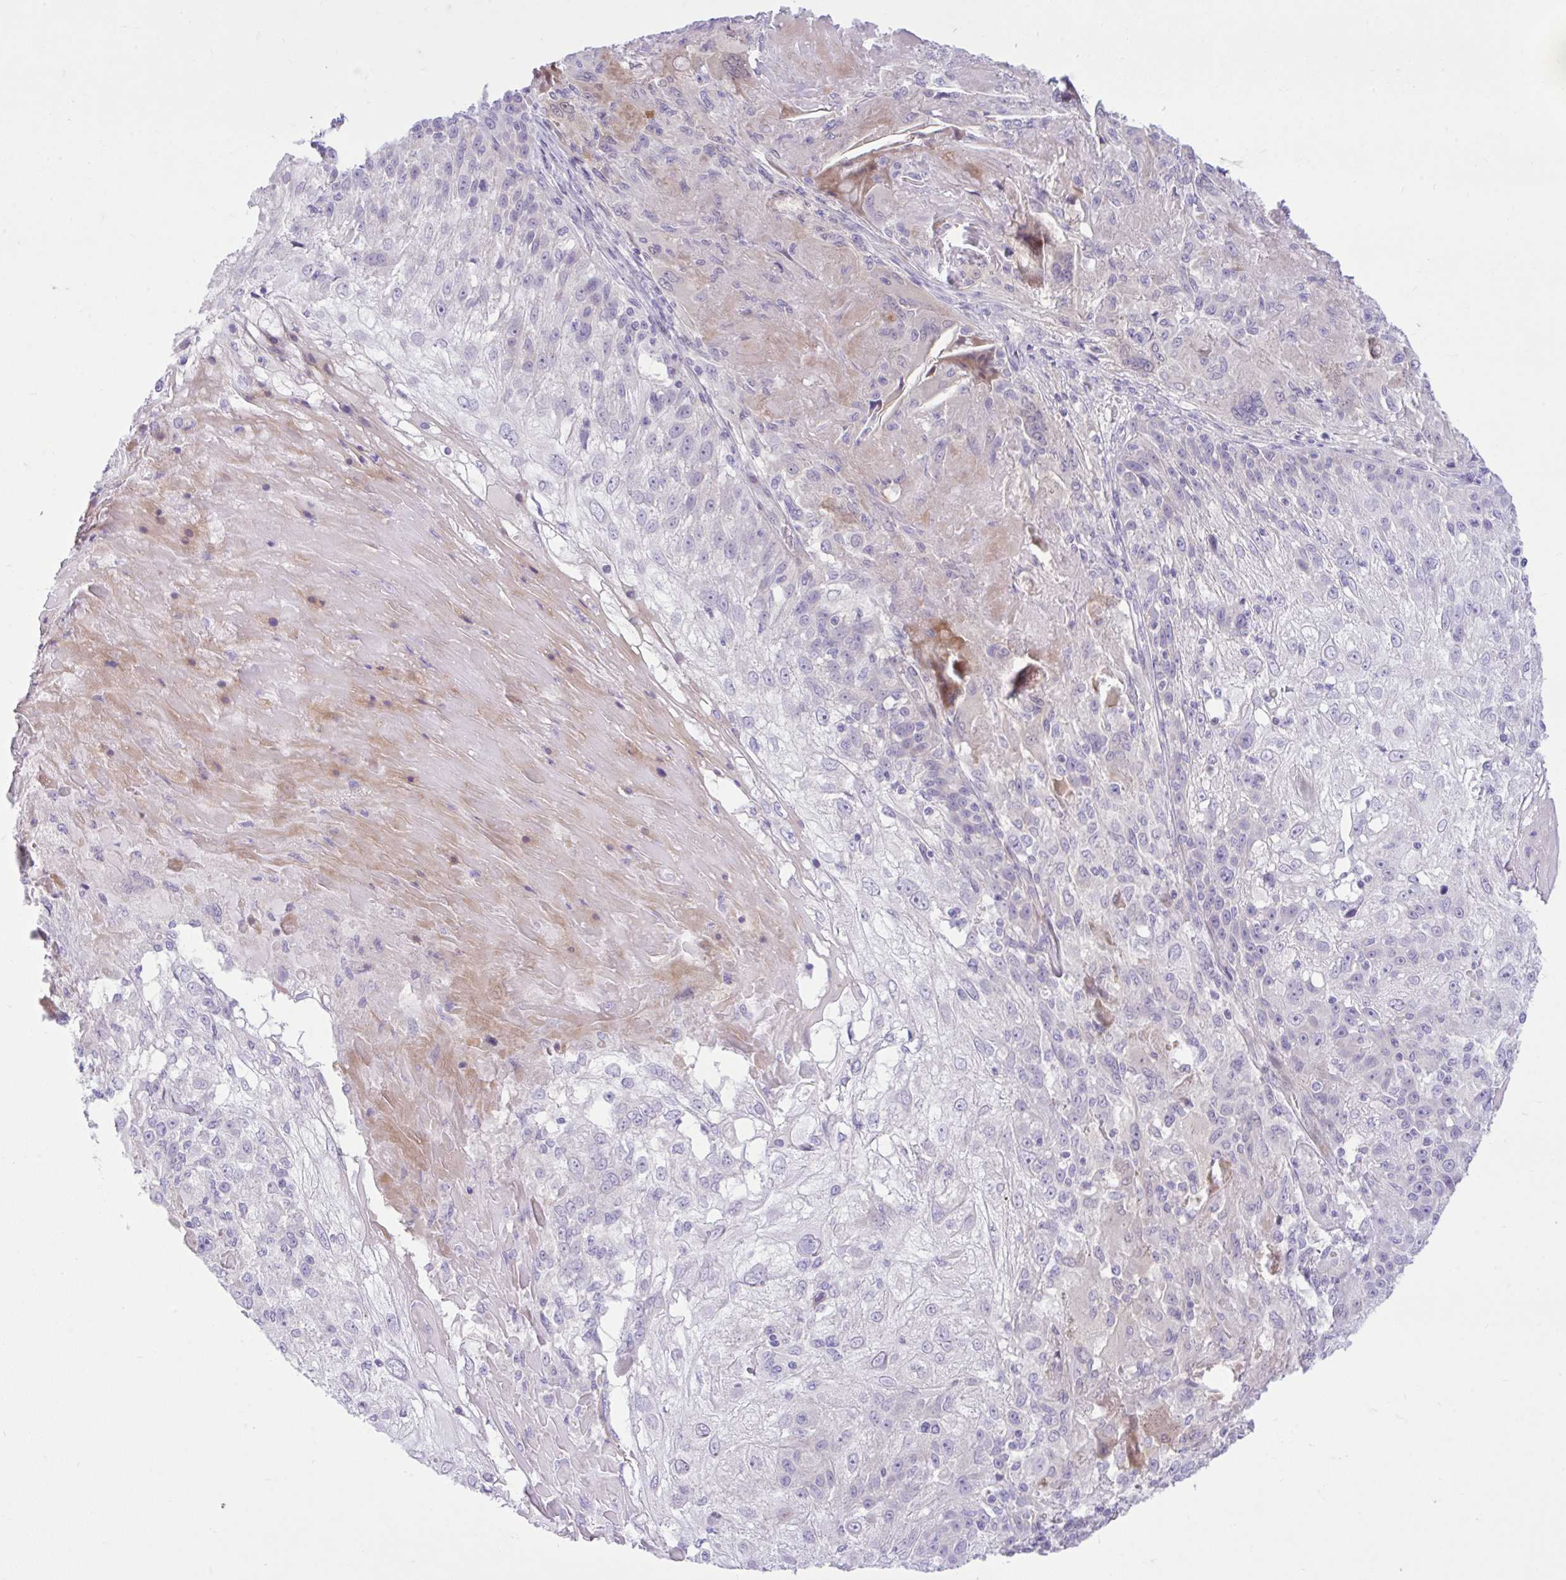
{"staining": {"intensity": "weak", "quantity": "<25%", "location": "cytoplasmic/membranous"}, "tissue": "skin cancer", "cell_type": "Tumor cells", "image_type": "cancer", "snomed": [{"axis": "morphology", "description": "Normal tissue, NOS"}, {"axis": "morphology", "description": "Squamous cell carcinoma, NOS"}, {"axis": "topography", "description": "Skin"}], "caption": "This histopathology image is of skin squamous cell carcinoma stained with immunohistochemistry (IHC) to label a protein in brown with the nuclei are counter-stained blue. There is no positivity in tumor cells.", "gene": "ZNF101", "patient": {"sex": "female", "age": 83}}